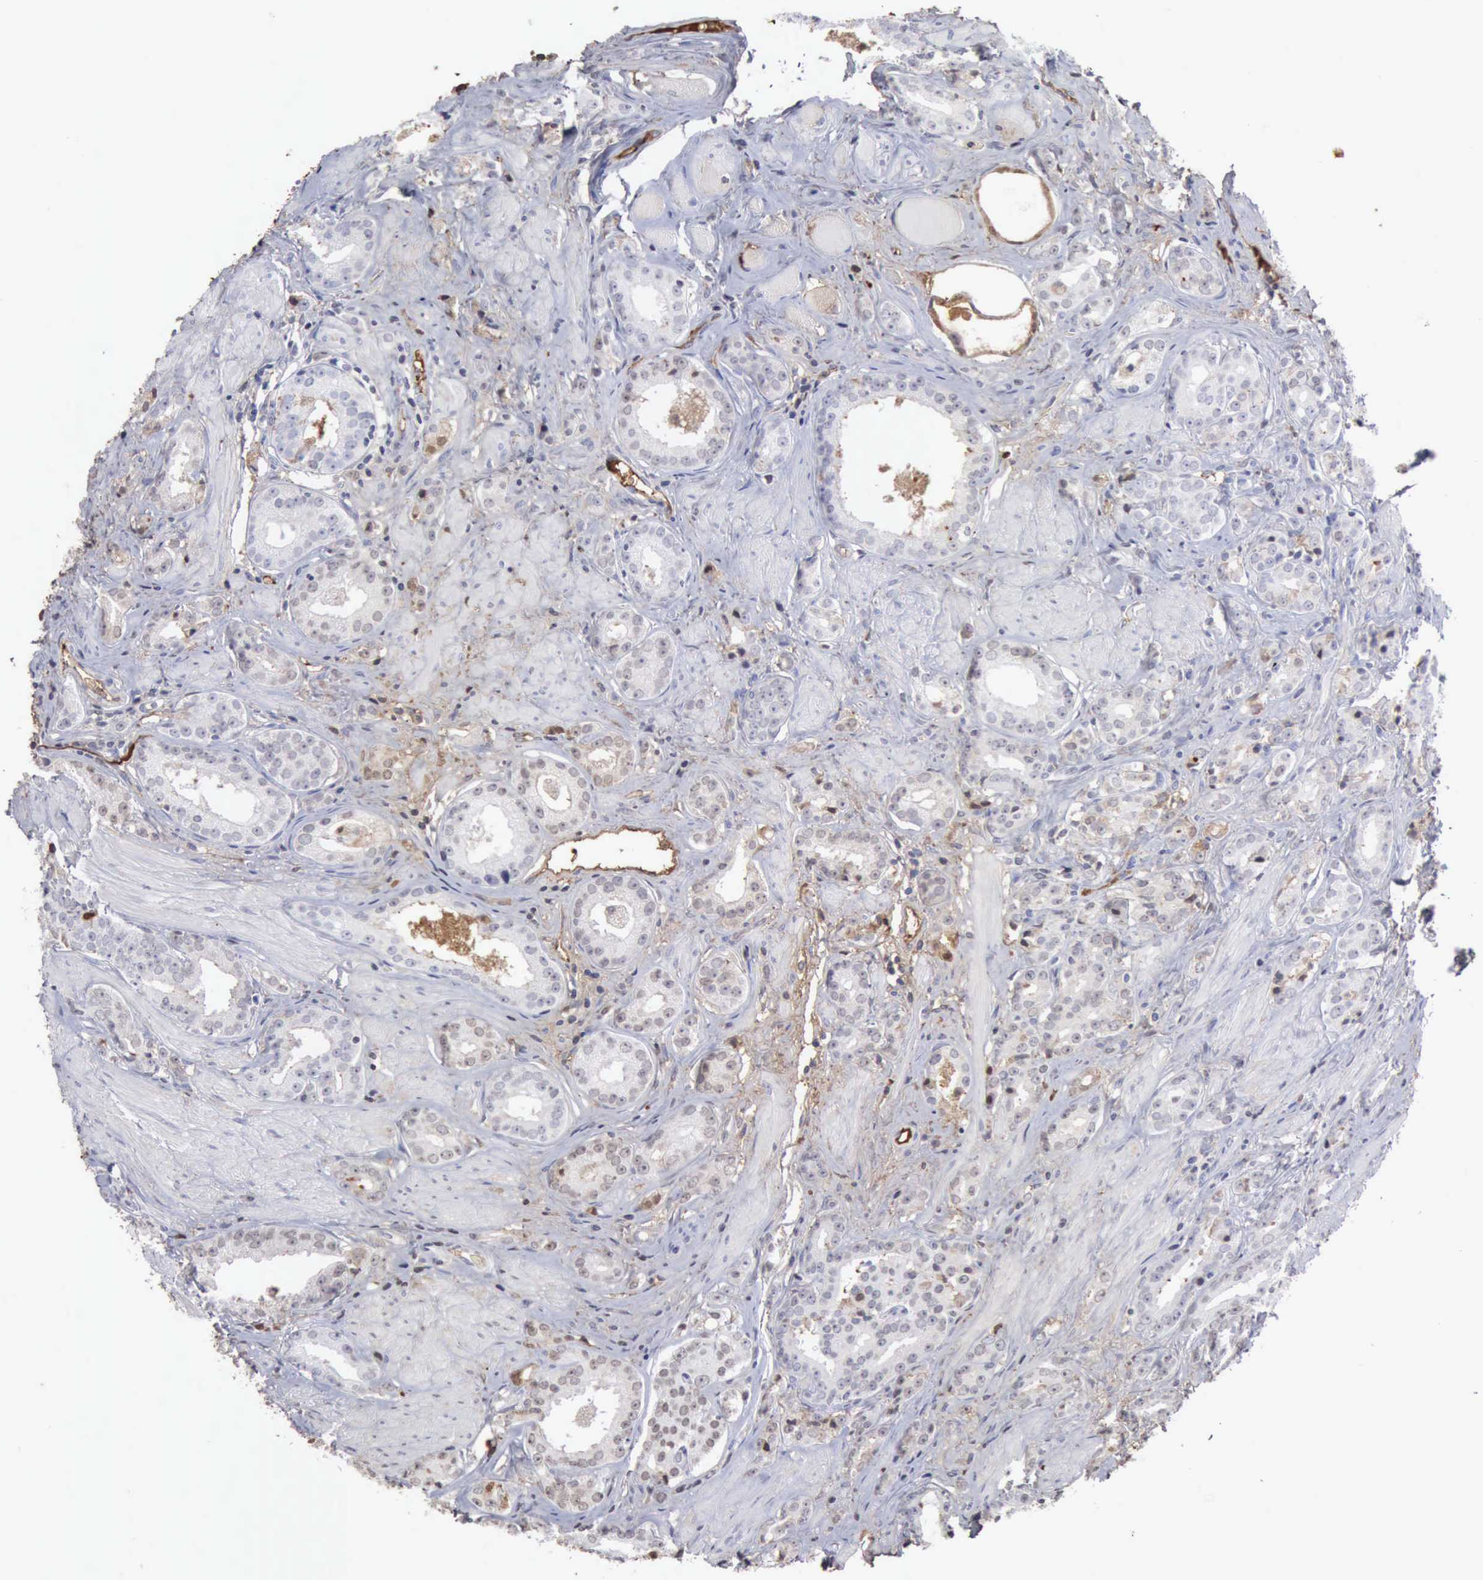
{"staining": {"intensity": "negative", "quantity": "none", "location": "none"}, "tissue": "prostate cancer", "cell_type": "Tumor cells", "image_type": "cancer", "snomed": [{"axis": "morphology", "description": "Adenocarcinoma, Medium grade"}, {"axis": "topography", "description": "Prostate"}], "caption": "High power microscopy histopathology image of an immunohistochemistry micrograph of medium-grade adenocarcinoma (prostate), revealing no significant positivity in tumor cells. Brightfield microscopy of immunohistochemistry stained with DAB (3,3'-diaminobenzidine) (brown) and hematoxylin (blue), captured at high magnification.", "gene": "SERPINA1", "patient": {"sex": "male", "age": 53}}